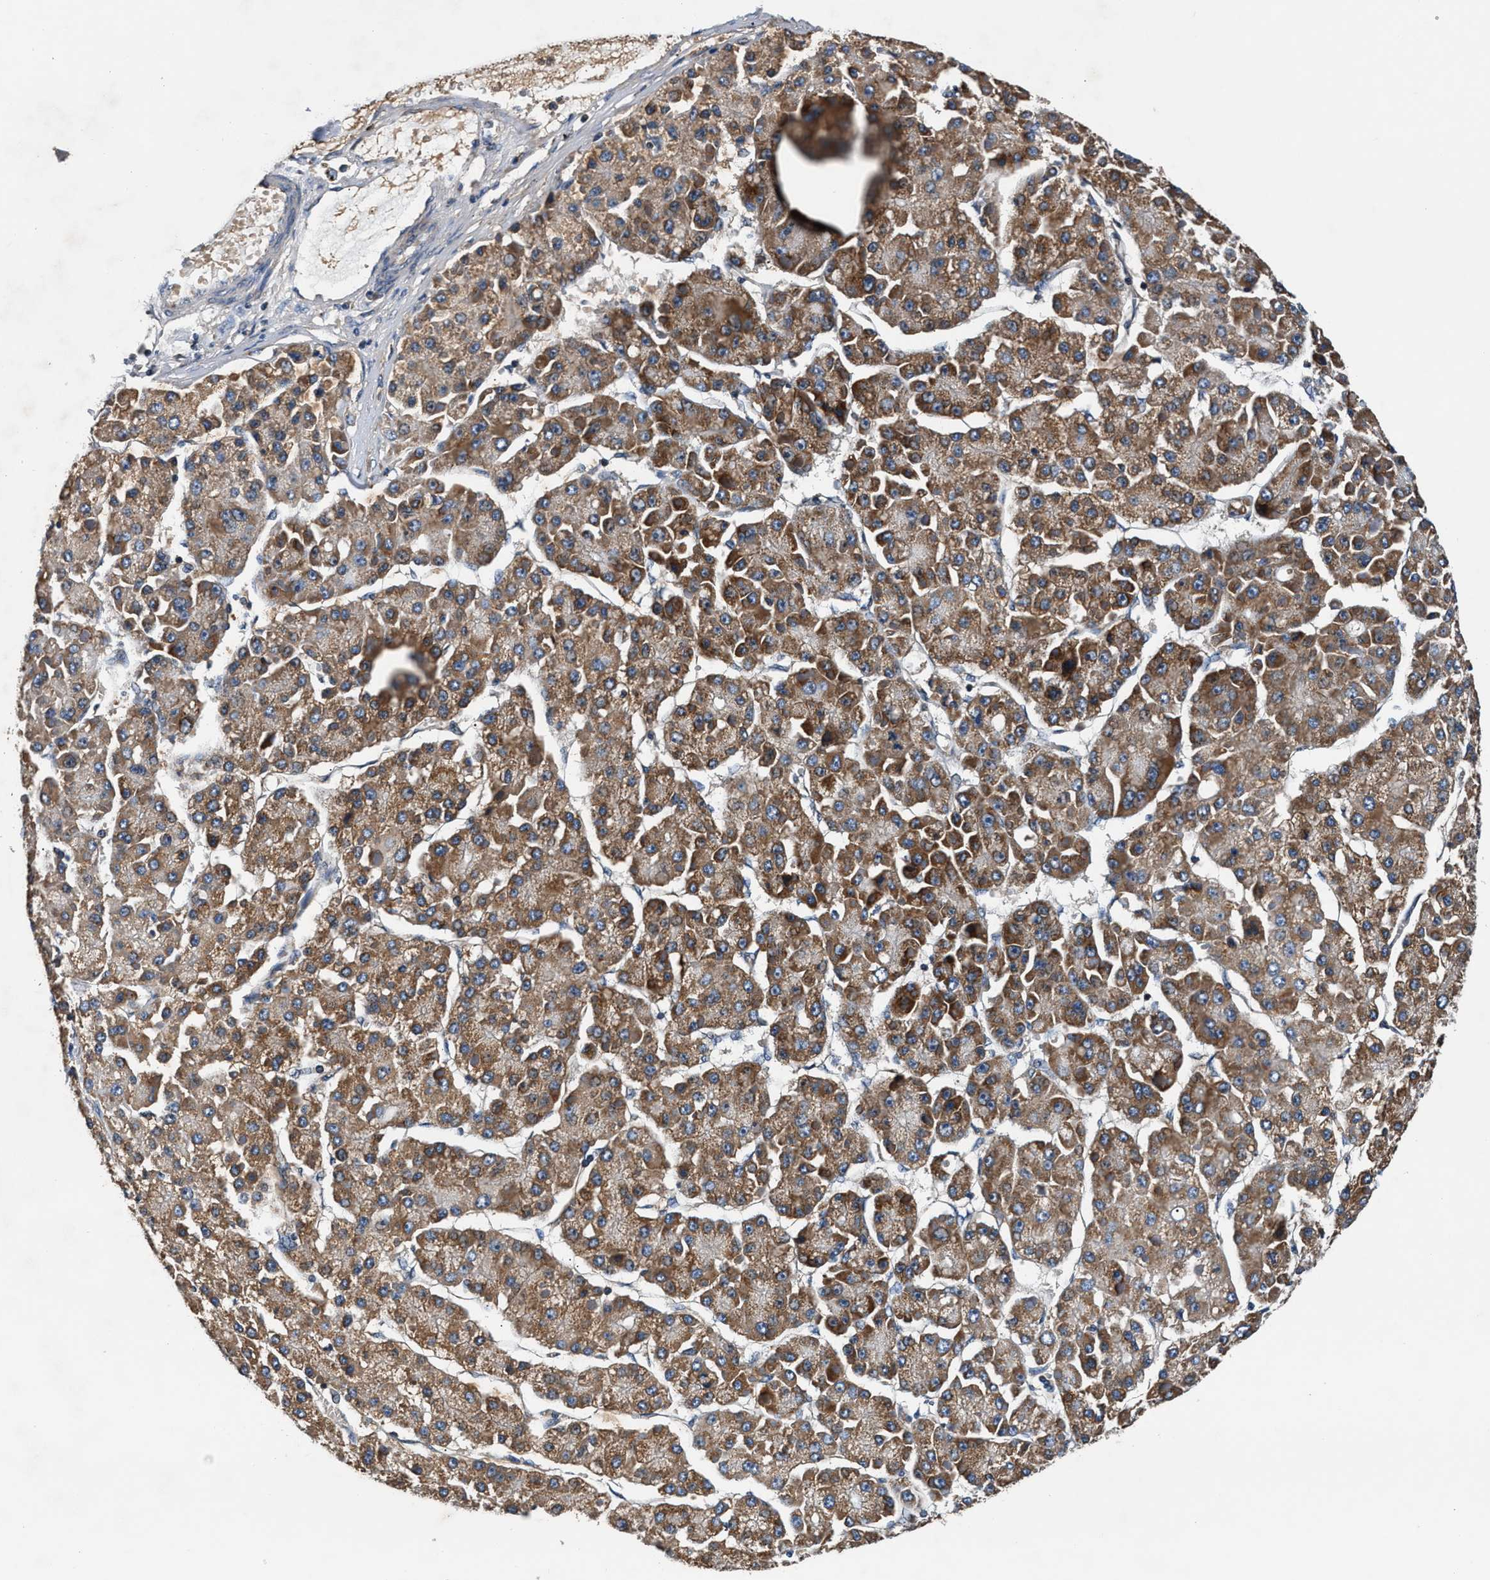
{"staining": {"intensity": "moderate", "quantity": ">75%", "location": "cytoplasmic/membranous"}, "tissue": "liver cancer", "cell_type": "Tumor cells", "image_type": "cancer", "snomed": [{"axis": "morphology", "description": "Carcinoma, Hepatocellular, NOS"}, {"axis": "topography", "description": "Liver"}], "caption": "Liver cancer stained with a brown dye shows moderate cytoplasmic/membranous positive staining in about >75% of tumor cells.", "gene": "IMMT", "patient": {"sex": "female", "age": 73}}